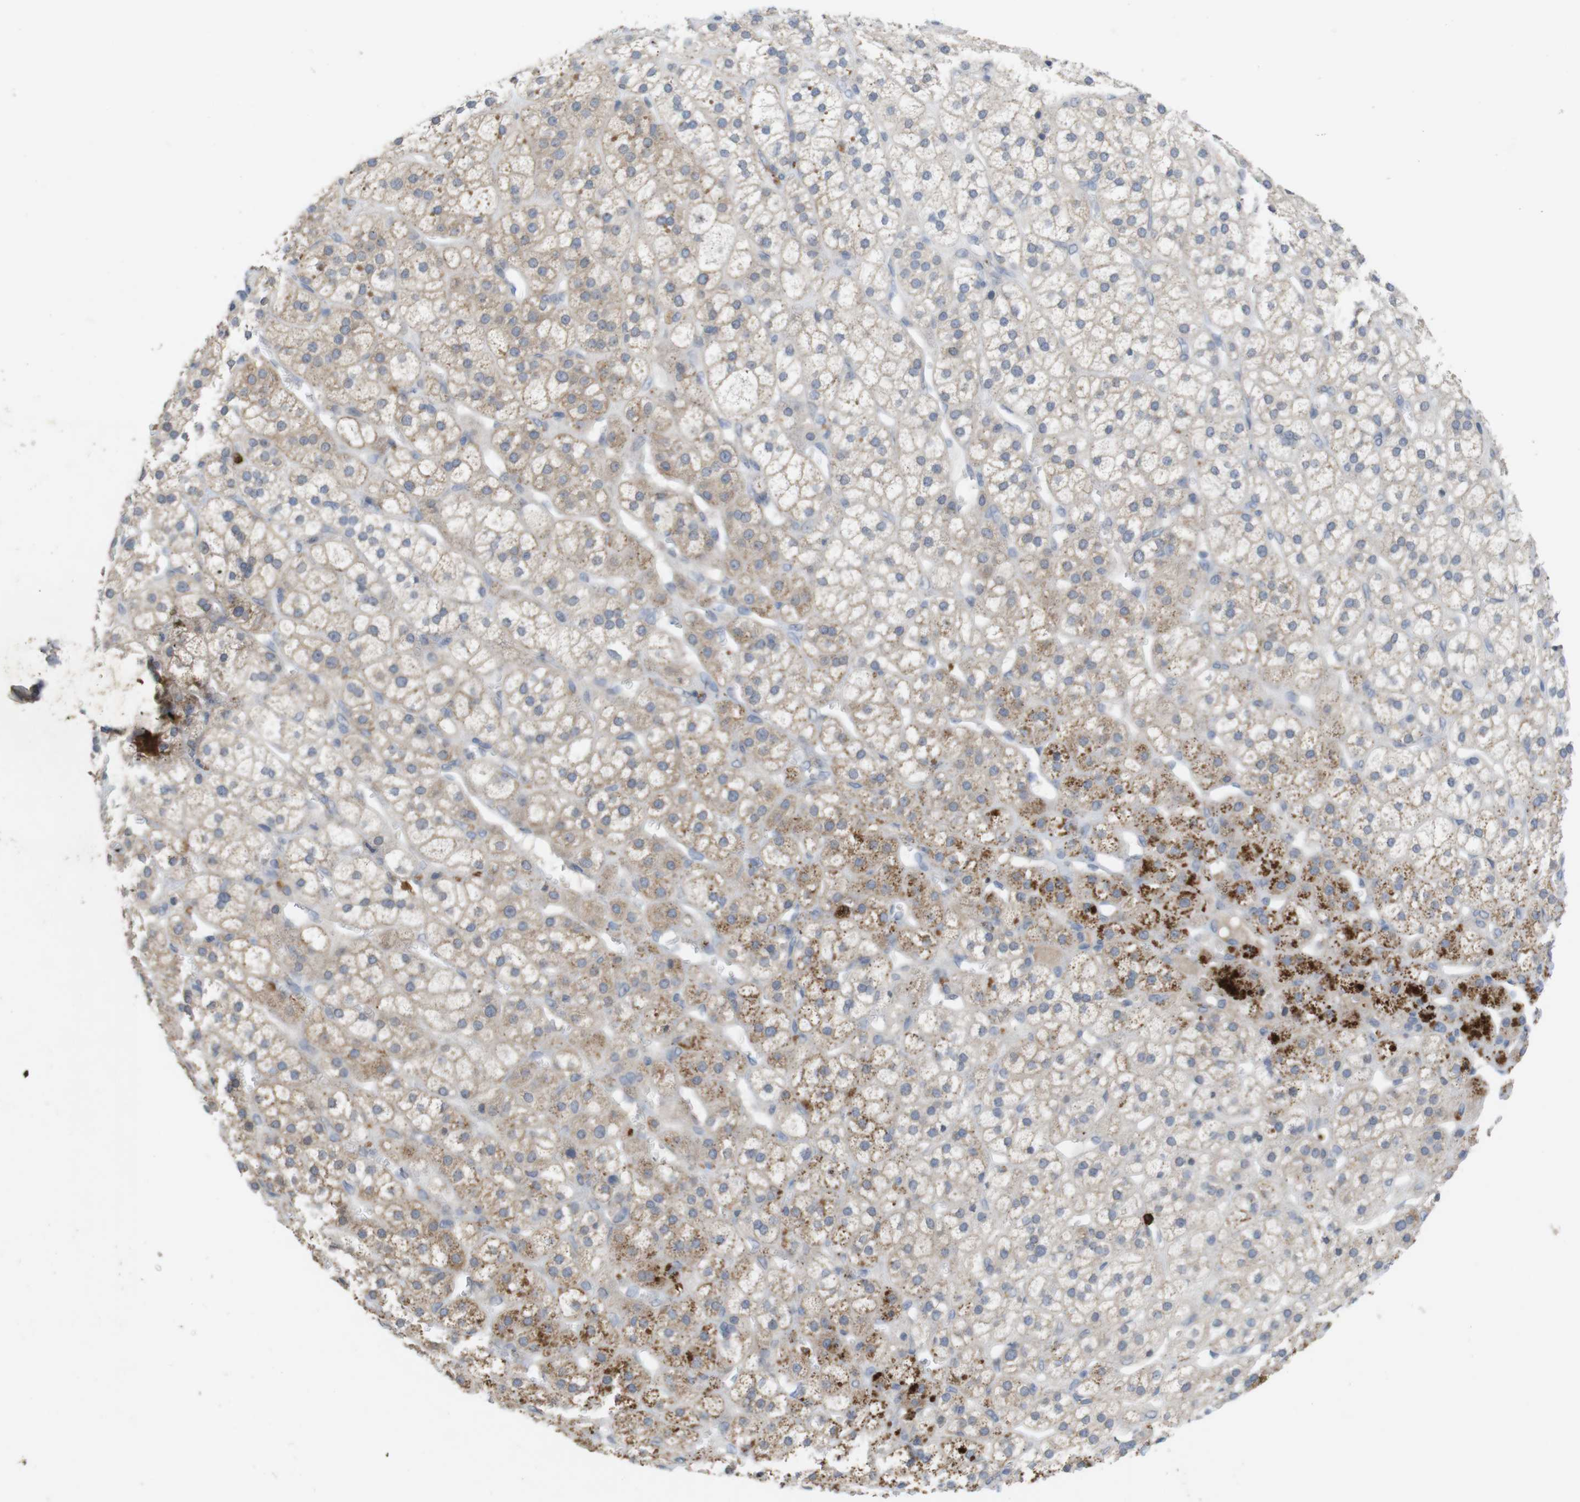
{"staining": {"intensity": "strong", "quantity": "25%-75%", "location": "cytoplasmic/membranous"}, "tissue": "adrenal gland", "cell_type": "Glandular cells", "image_type": "normal", "snomed": [{"axis": "morphology", "description": "Normal tissue, NOS"}, {"axis": "topography", "description": "Adrenal gland"}], "caption": "Glandular cells display high levels of strong cytoplasmic/membranous expression in about 25%-75% of cells in benign adrenal gland. (IHC, brightfield microscopy, high magnification).", "gene": "TSPAN14", "patient": {"sex": "male", "age": 56}}